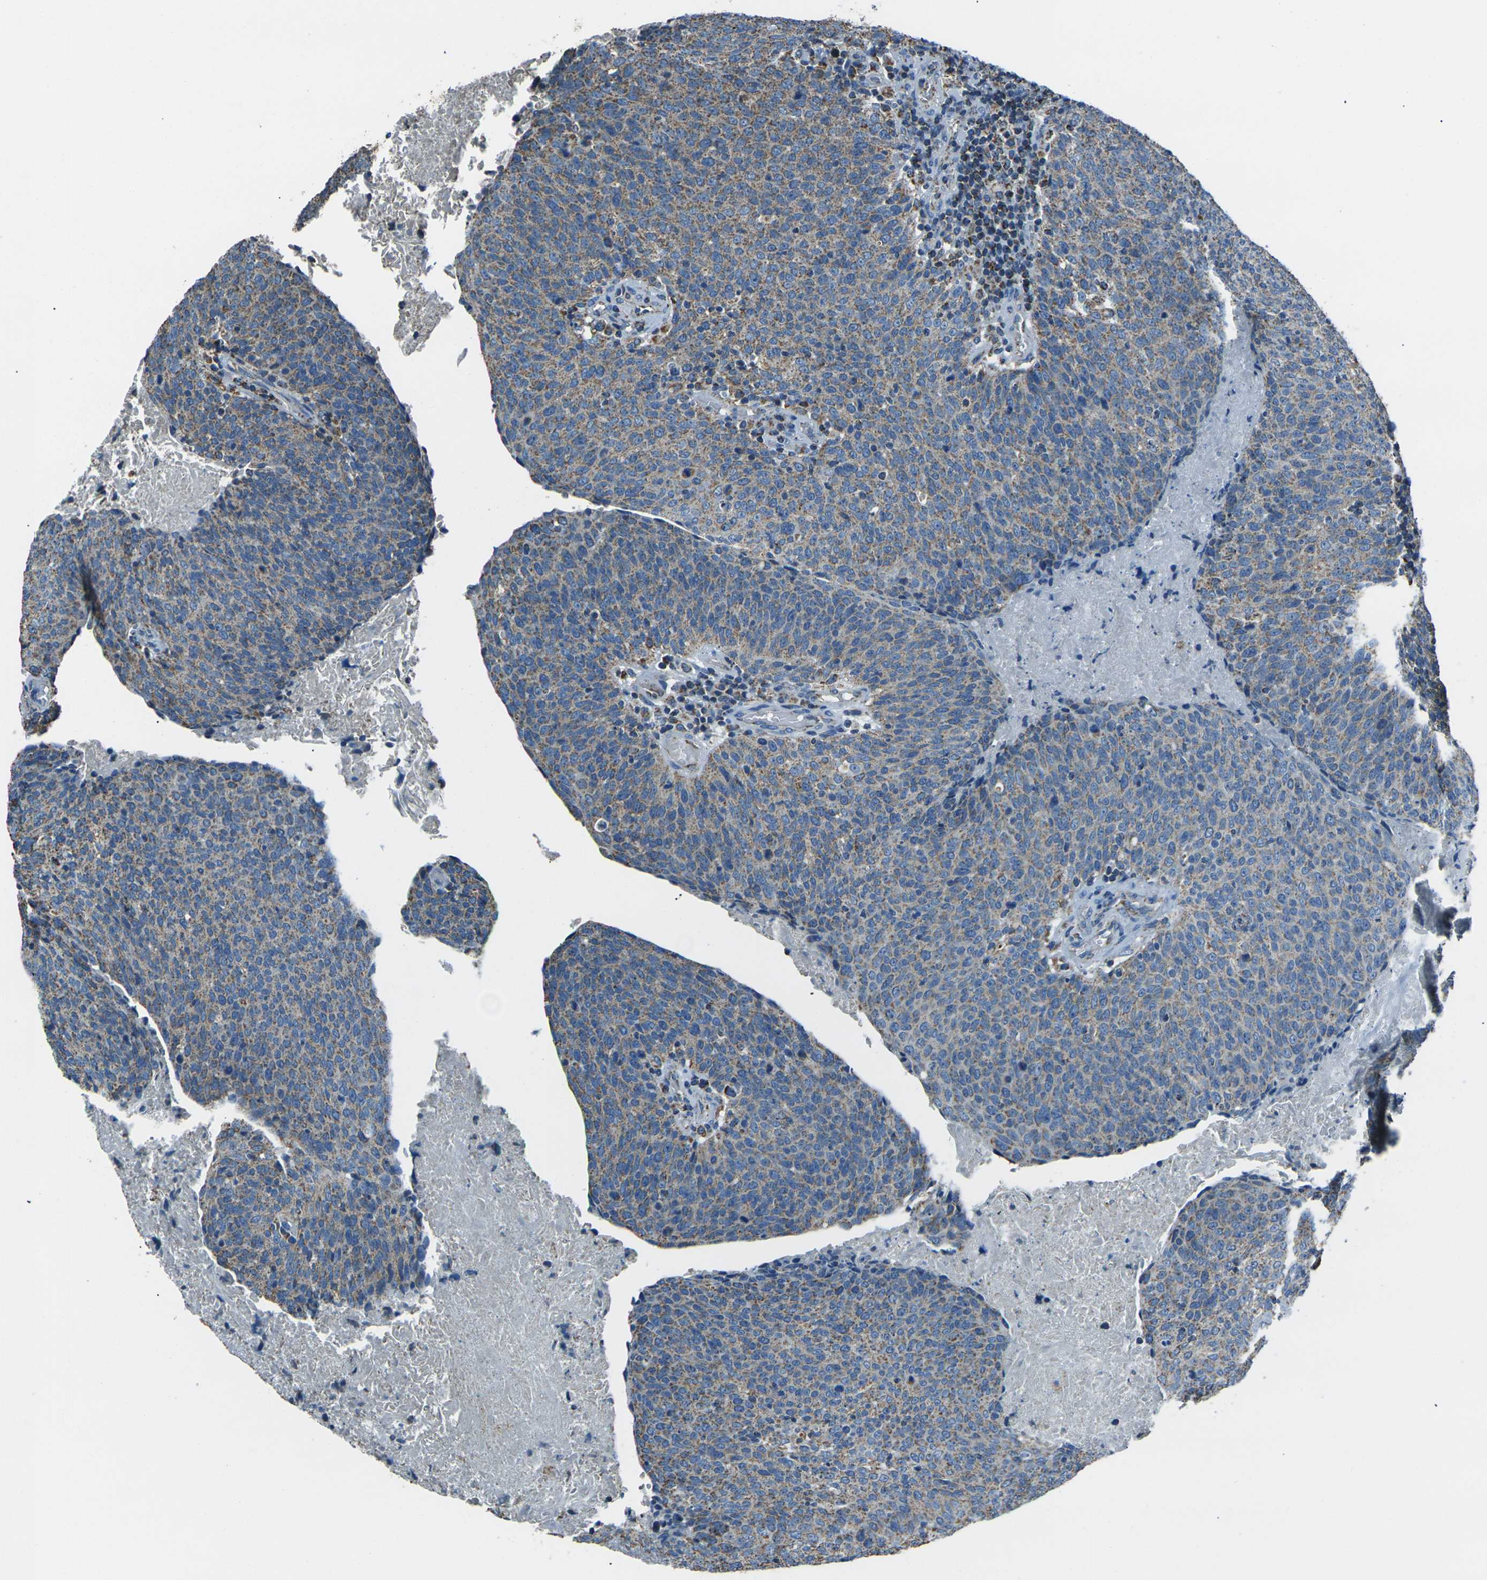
{"staining": {"intensity": "moderate", "quantity": ">75%", "location": "cytoplasmic/membranous"}, "tissue": "head and neck cancer", "cell_type": "Tumor cells", "image_type": "cancer", "snomed": [{"axis": "morphology", "description": "Squamous cell carcinoma, NOS"}, {"axis": "morphology", "description": "Squamous cell carcinoma, metastatic, NOS"}, {"axis": "topography", "description": "Lymph node"}, {"axis": "topography", "description": "Head-Neck"}], "caption": "The micrograph exhibits a brown stain indicating the presence of a protein in the cytoplasmic/membranous of tumor cells in head and neck metastatic squamous cell carcinoma. (Brightfield microscopy of DAB IHC at high magnification).", "gene": "IRF3", "patient": {"sex": "male", "age": 62}}